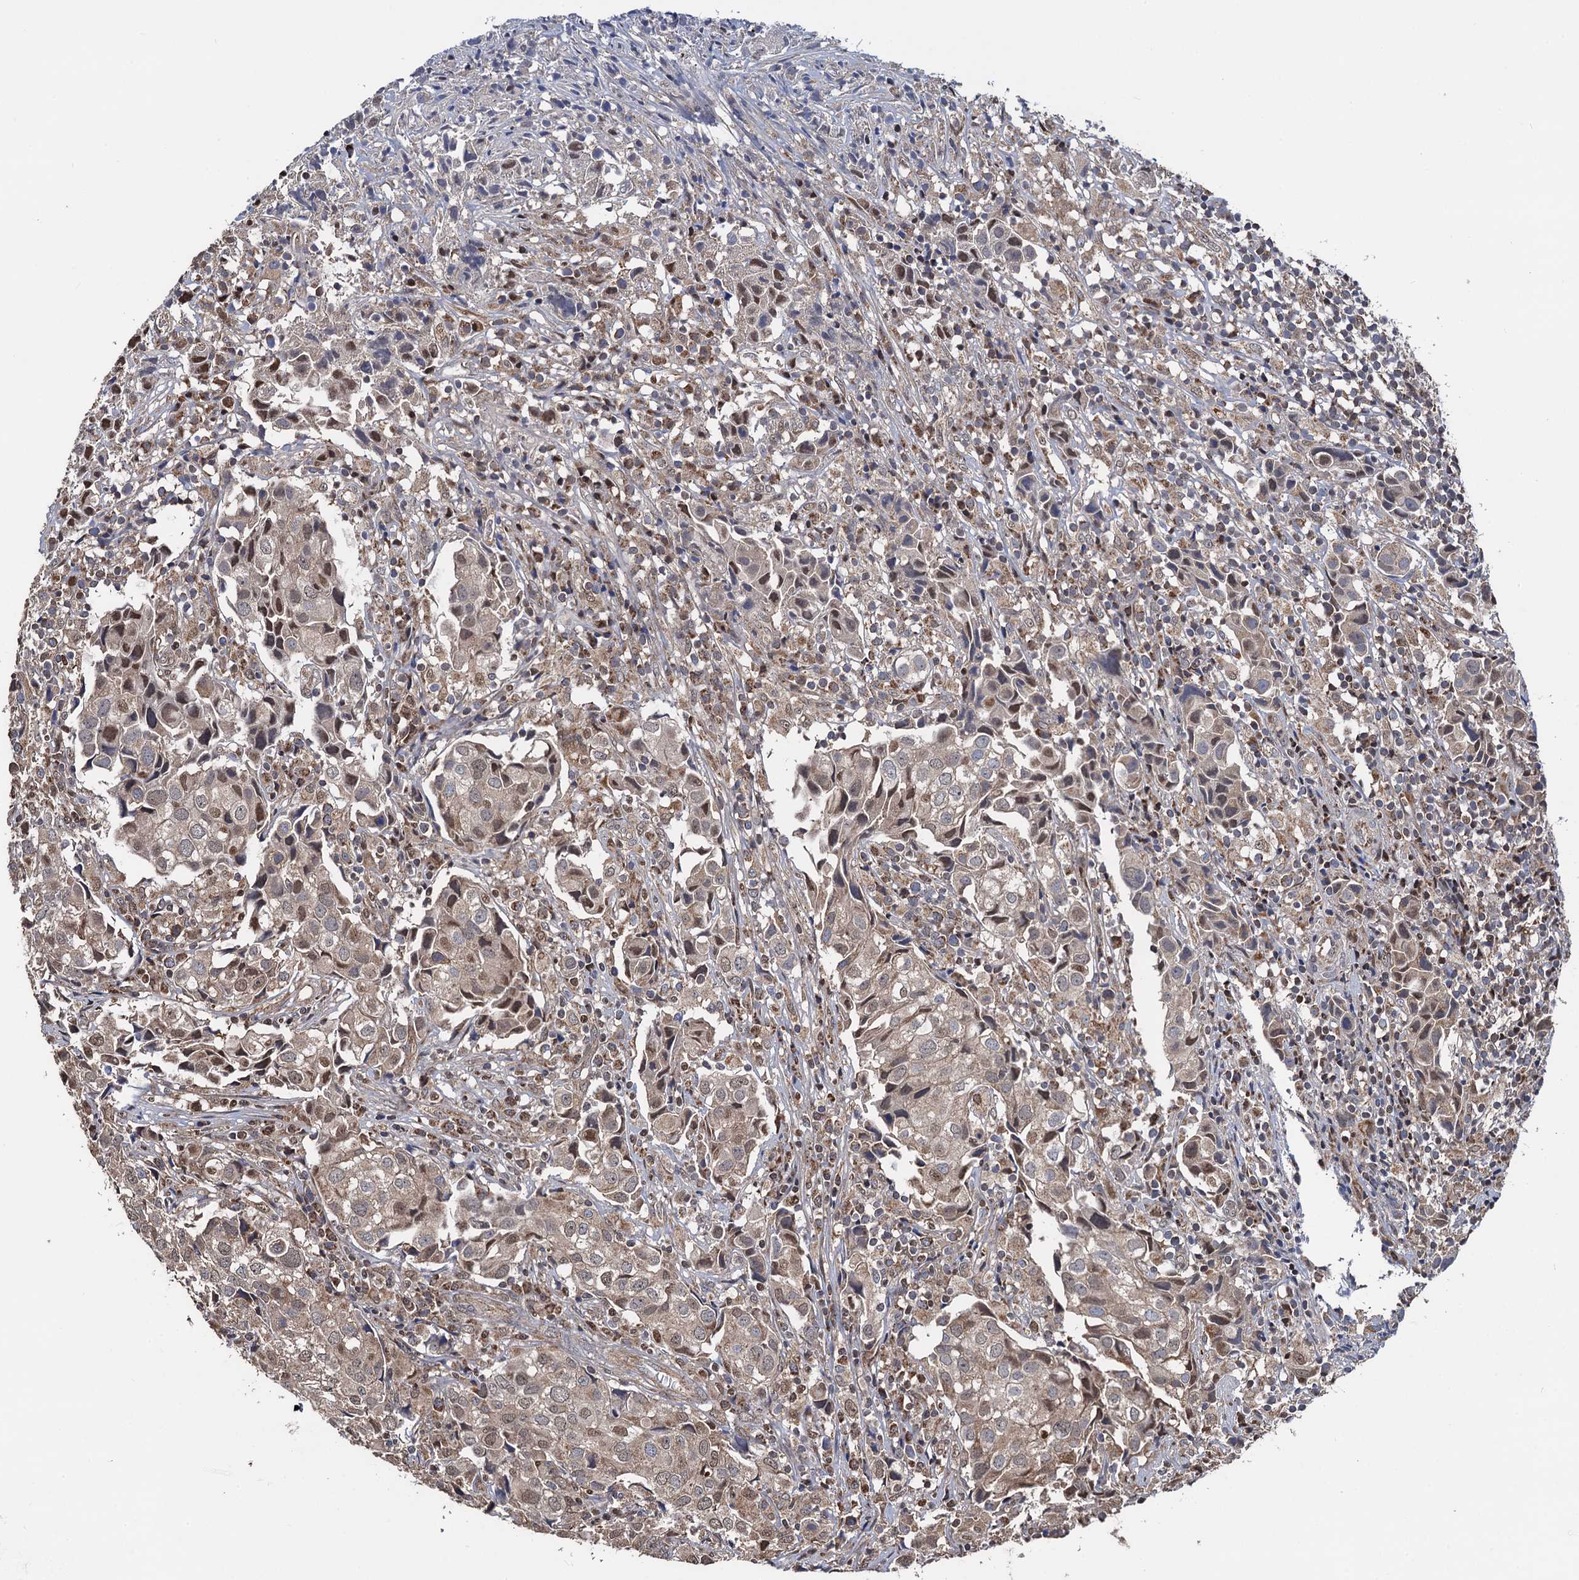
{"staining": {"intensity": "weak", "quantity": "25%-75%", "location": "cytoplasmic/membranous,nuclear"}, "tissue": "urothelial cancer", "cell_type": "Tumor cells", "image_type": "cancer", "snomed": [{"axis": "morphology", "description": "Urothelial carcinoma, High grade"}, {"axis": "topography", "description": "Urinary bladder"}], "caption": "Human urothelial cancer stained with a protein marker shows weak staining in tumor cells.", "gene": "PTCD3", "patient": {"sex": "female", "age": 75}}